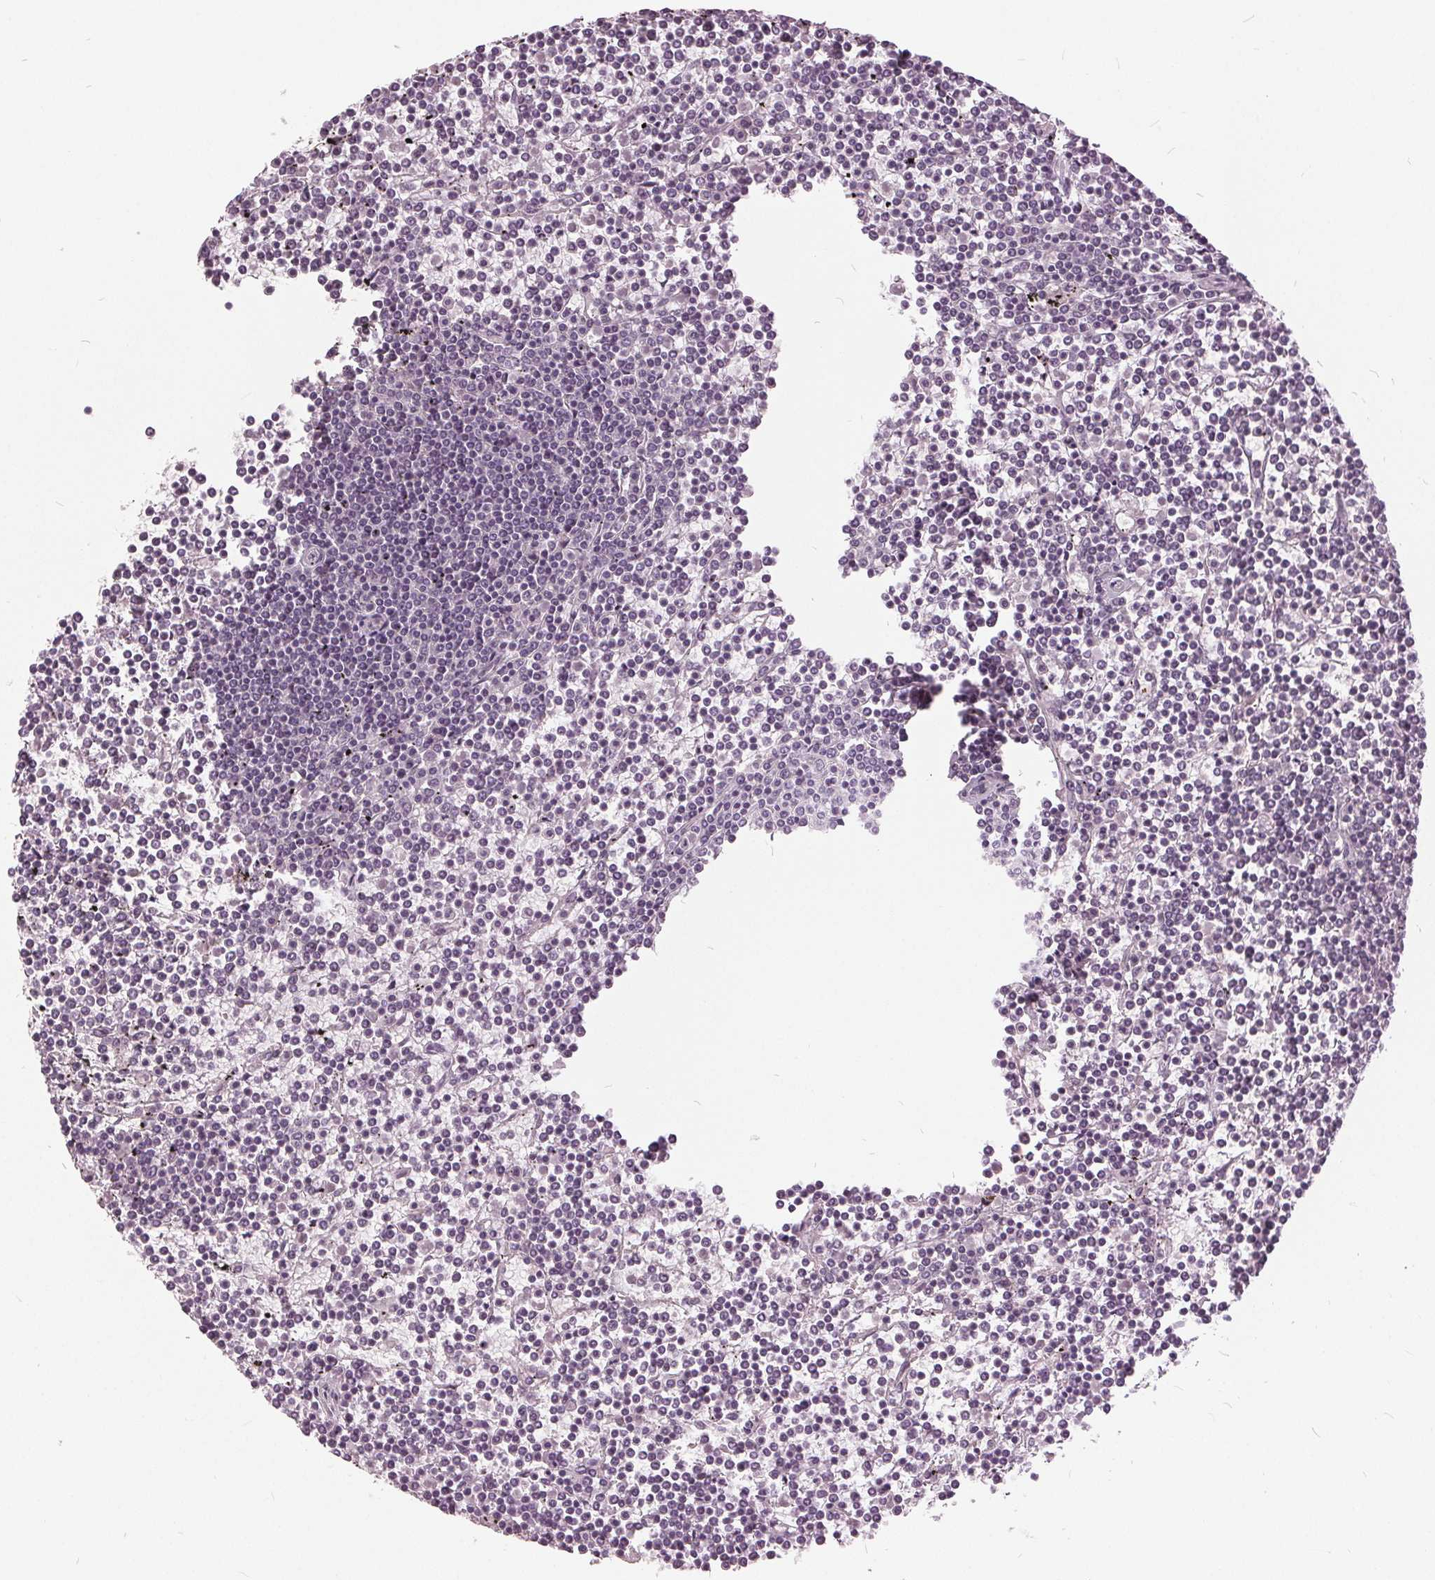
{"staining": {"intensity": "negative", "quantity": "none", "location": "none"}, "tissue": "lymphoma", "cell_type": "Tumor cells", "image_type": "cancer", "snomed": [{"axis": "morphology", "description": "Malignant lymphoma, non-Hodgkin's type, Low grade"}, {"axis": "topography", "description": "Spleen"}], "caption": "Lymphoma was stained to show a protein in brown. There is no significant positivity in tumor cells.", "gene": "KLK13", "patient": {"sex": "female", "age": 19}}